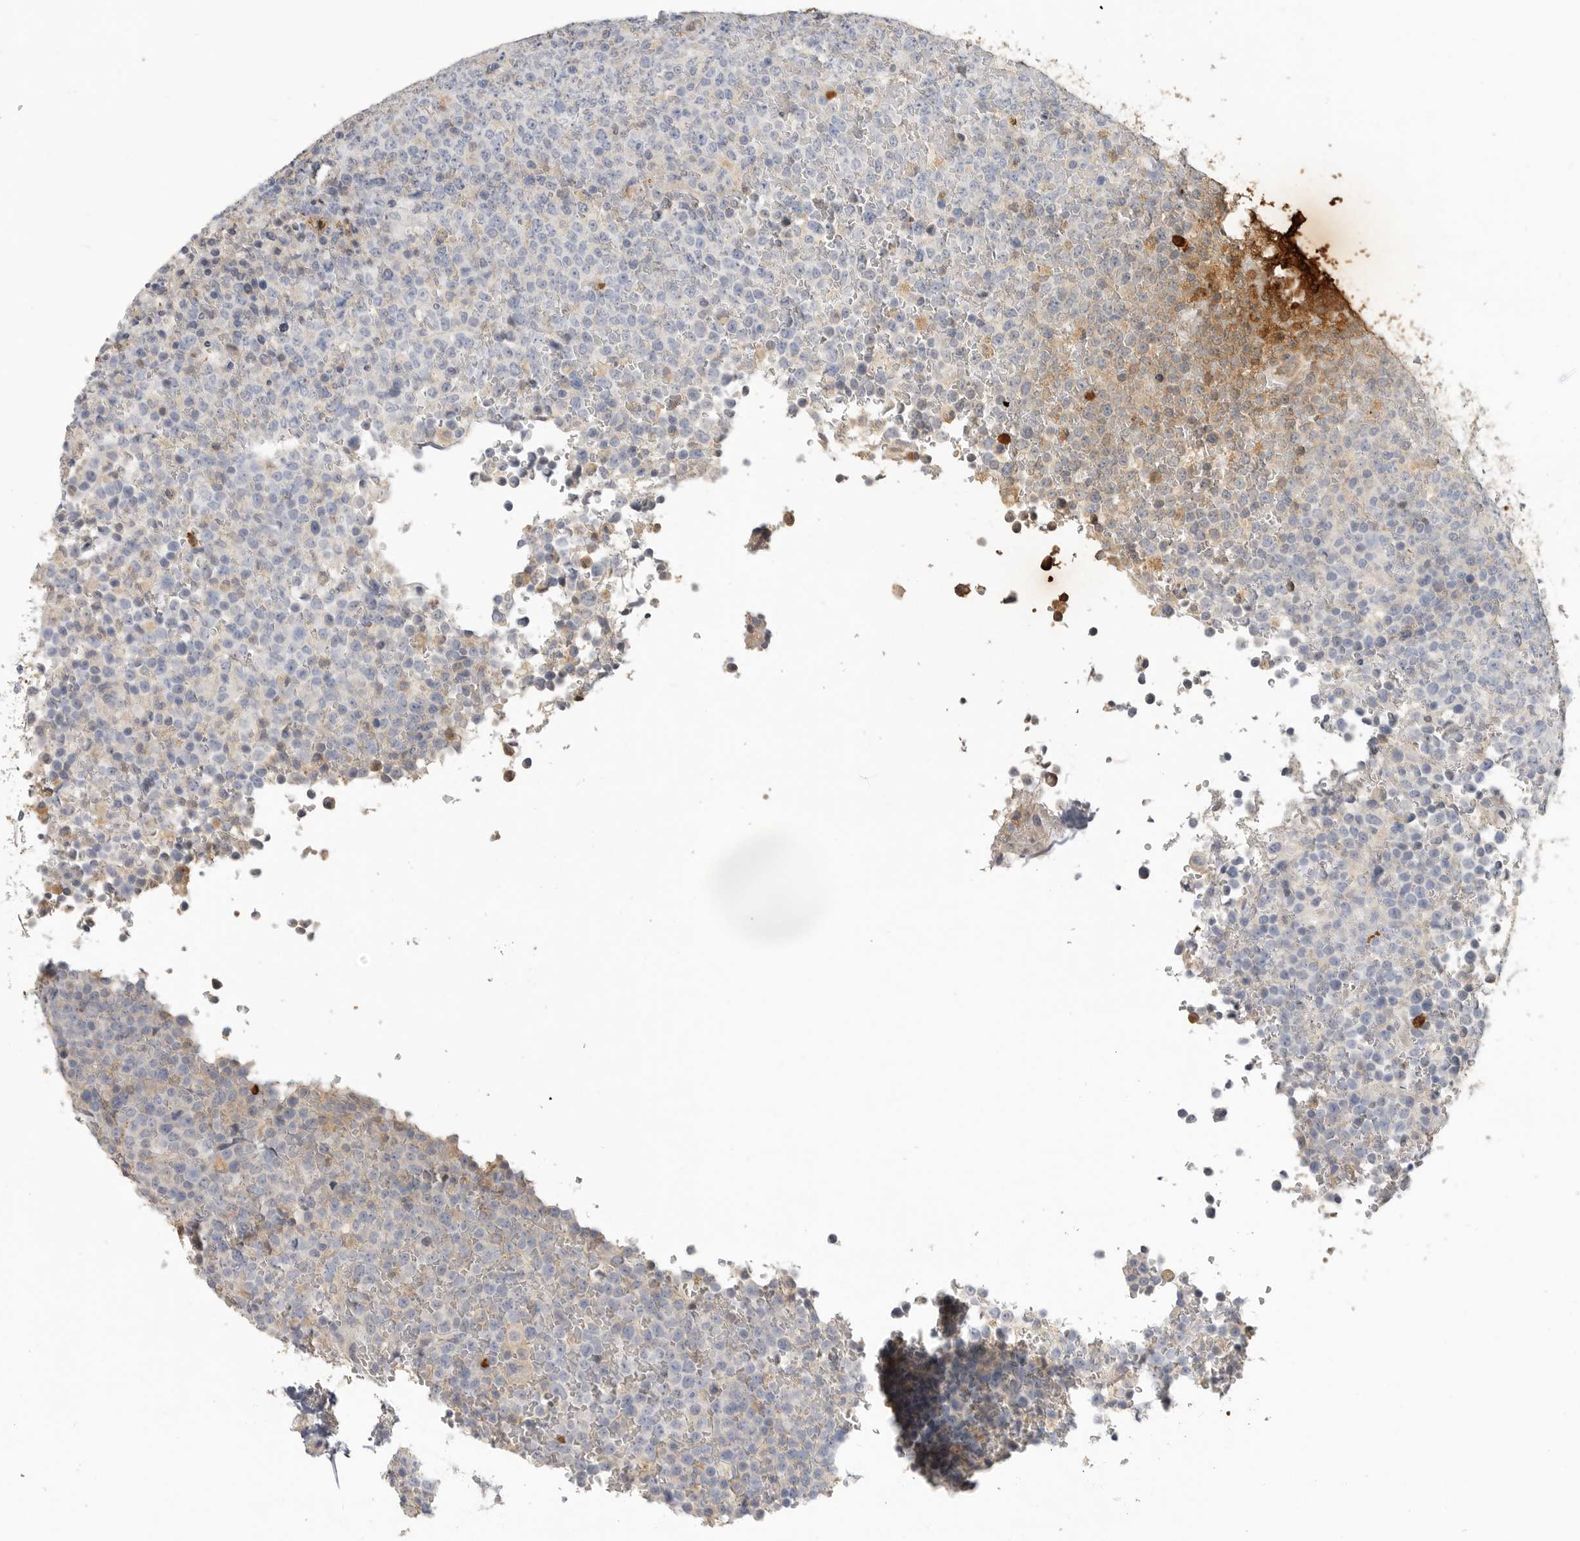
{"staining": {"intensity": "negative", "quantity": "none", "location": "none"}, "tissue": "lymphoma", "cell_type": "Tumor cells", "image_type": "cancer", "snomed": [{"axis": "morphology", "description": "Malignant lymphoma, non-Hodgkin's type, High grade"}, {"axis": "topography", "description": "Lymph node"}], "caption": "This is an immunohistochemistry histopathology image of human high-grade malignant lymphoma, non-Hodgkin's type. There is no staining in tumor cells.", "gene": "LTBR", "patient": {"sex": "male", "age": 13}}